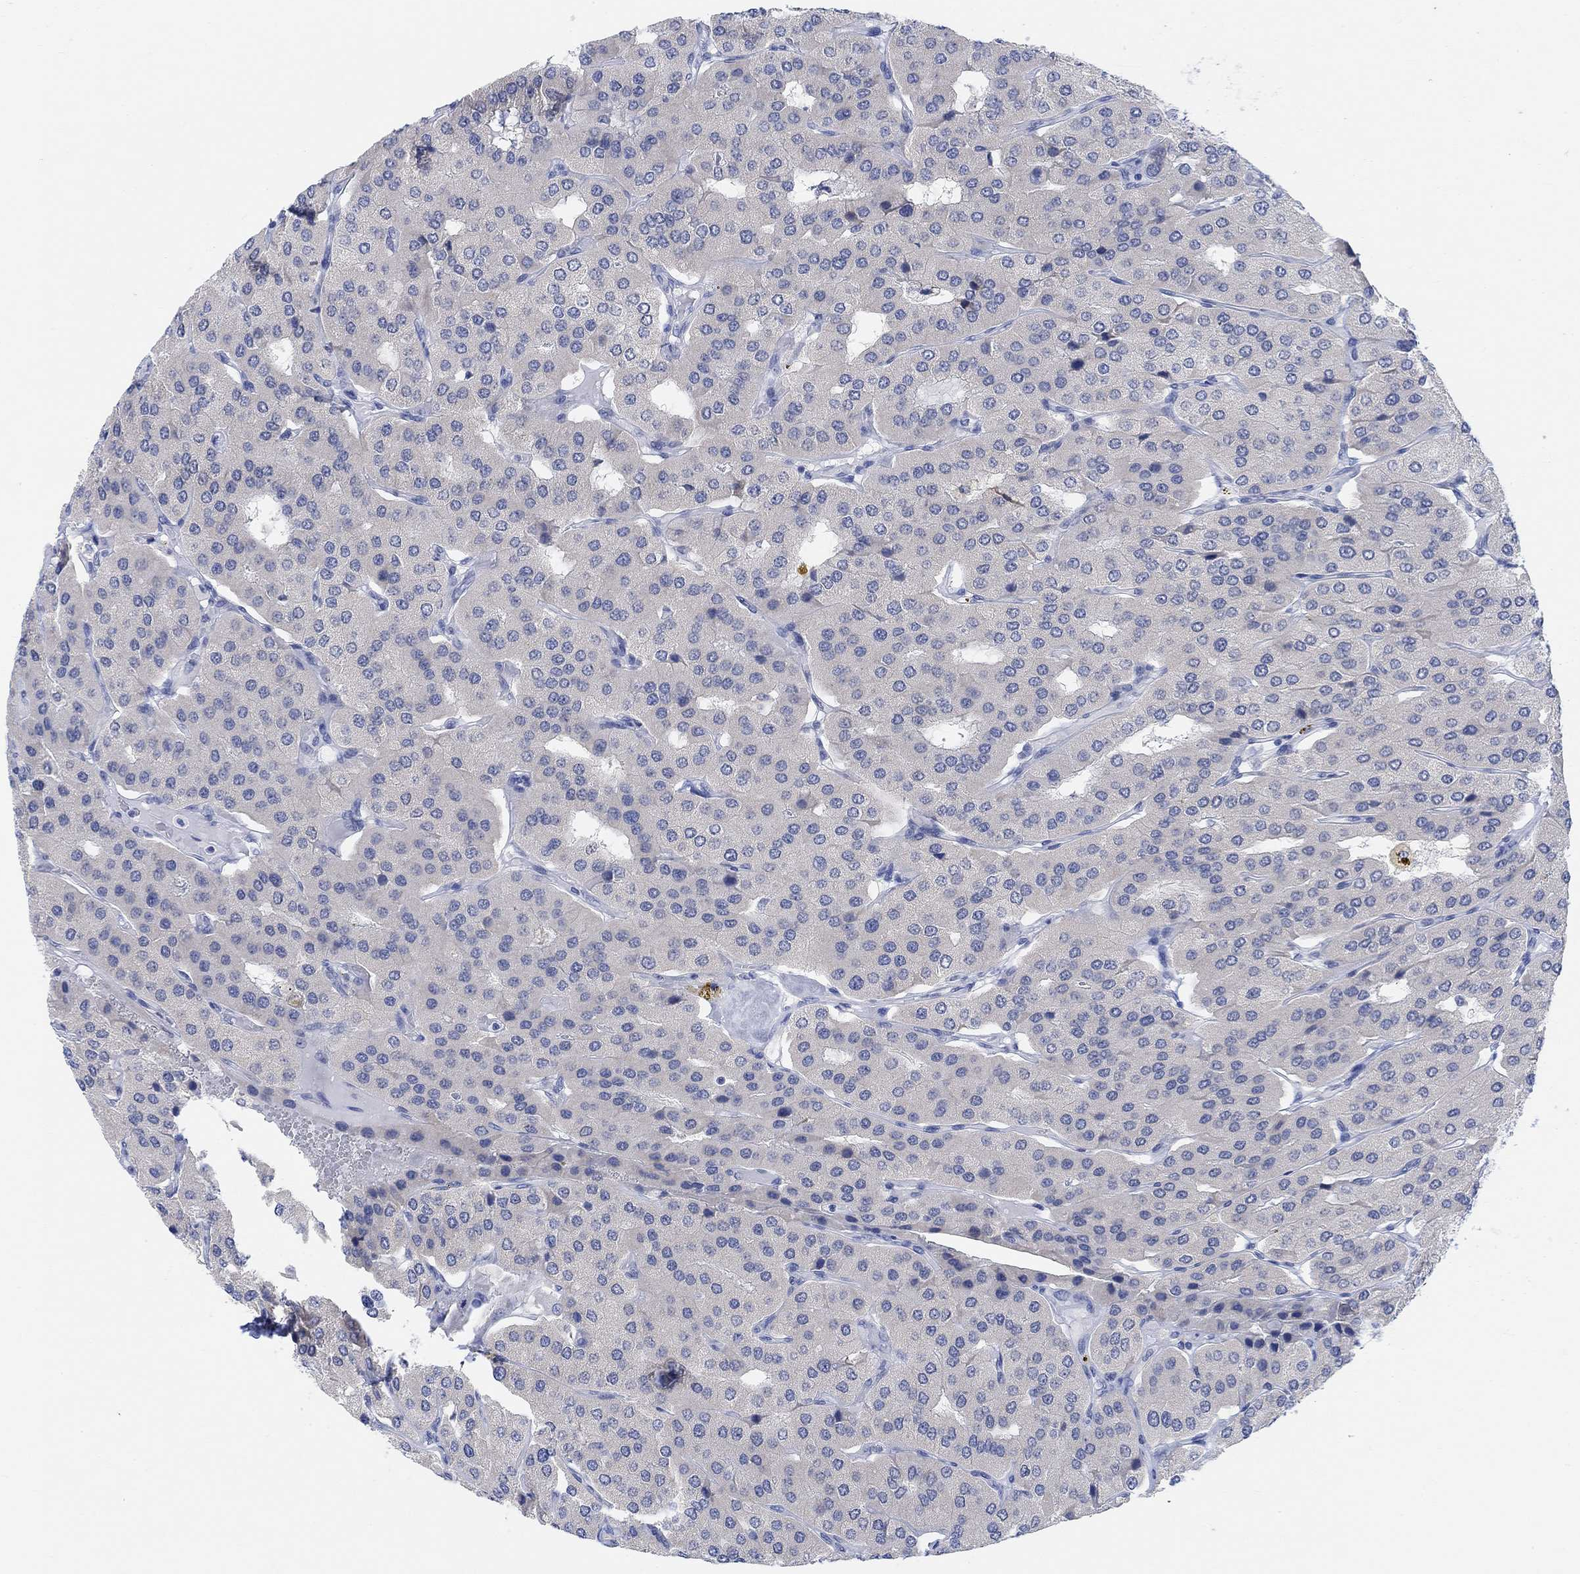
{"staining": {"intensity": "negative", "quantity": "none", "location": "none"}, "tissue": "parathyroid gland", "cell_type": "Glandular cells", "image_type": "normal", "snomed": [{"axis": "morphology", "description": "Normal tissue, NOS"}, {"axis": "morphology", "description": "Adenoma, NOS"}, {"axis": "topography", "description": "Parathyroid gland"}], "caption": "Immunohistochemistry (IHC) histopathology image of unremarkable human parathyroid gland stained for a protein (brown), which demonstrates no expression in glandular cells.", "gene": "RIMS1", "patient": {"sex": "female", "age": 86}}